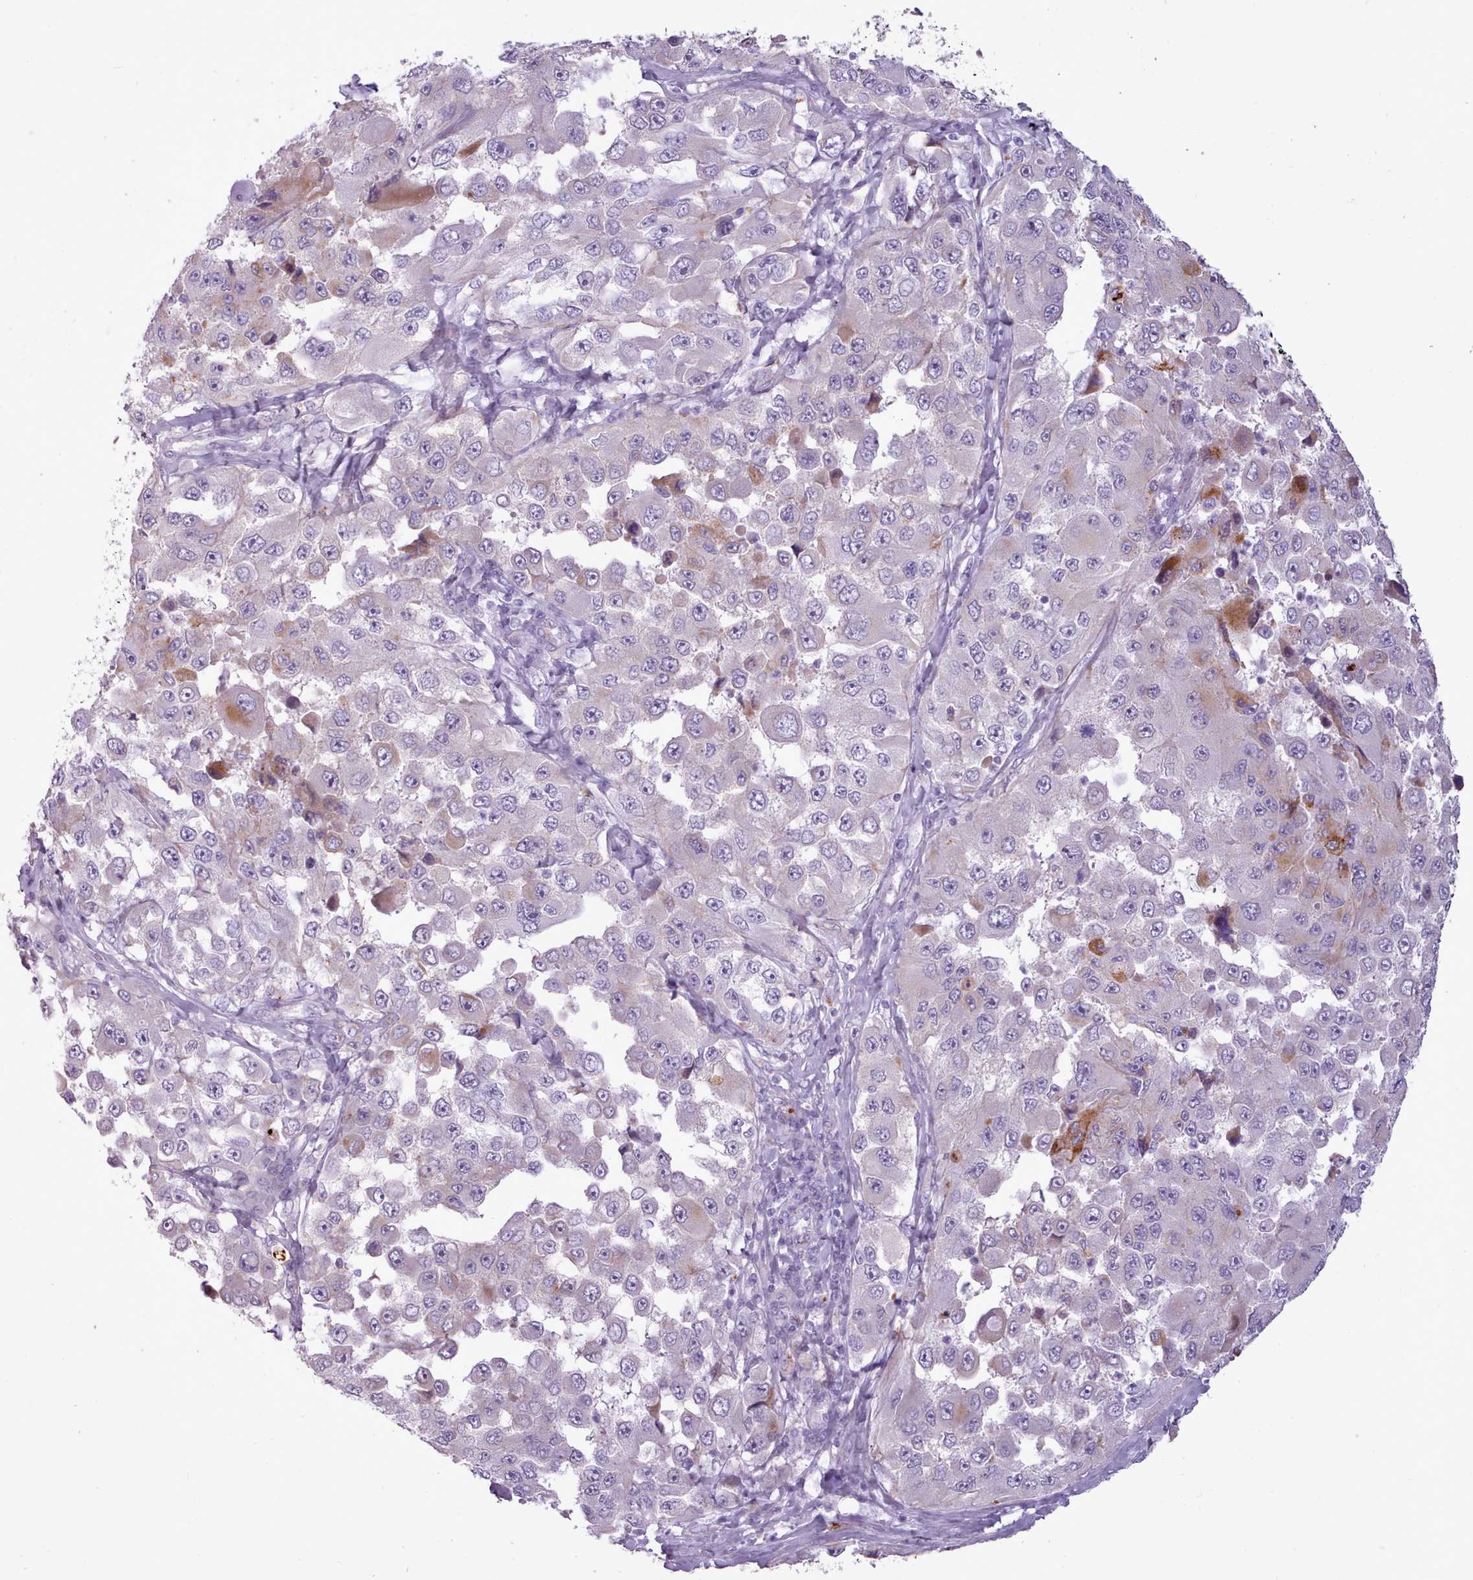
{"staining": {"intensity": "moderate", "quantity": "<25%", "location": "cytoplasmic/membranous"}, "tissue": "melanoma", "cell_type": "Tumor cells", "image_type": "cancer", "snomed": [{"axis": "morphology", "description": "Malignant melanoma, Metastatic site"}, {"axis": "topography", "description": "Lymph node"}], "caption": "Melanoma tissue demonstrates moderate cytoplasmic/membranous staining in approximately <25% of tumor cells, visualized by immunohistochemistry.", "gene": "ATRAID", "patient": {"sex": "male", "age": 62}}